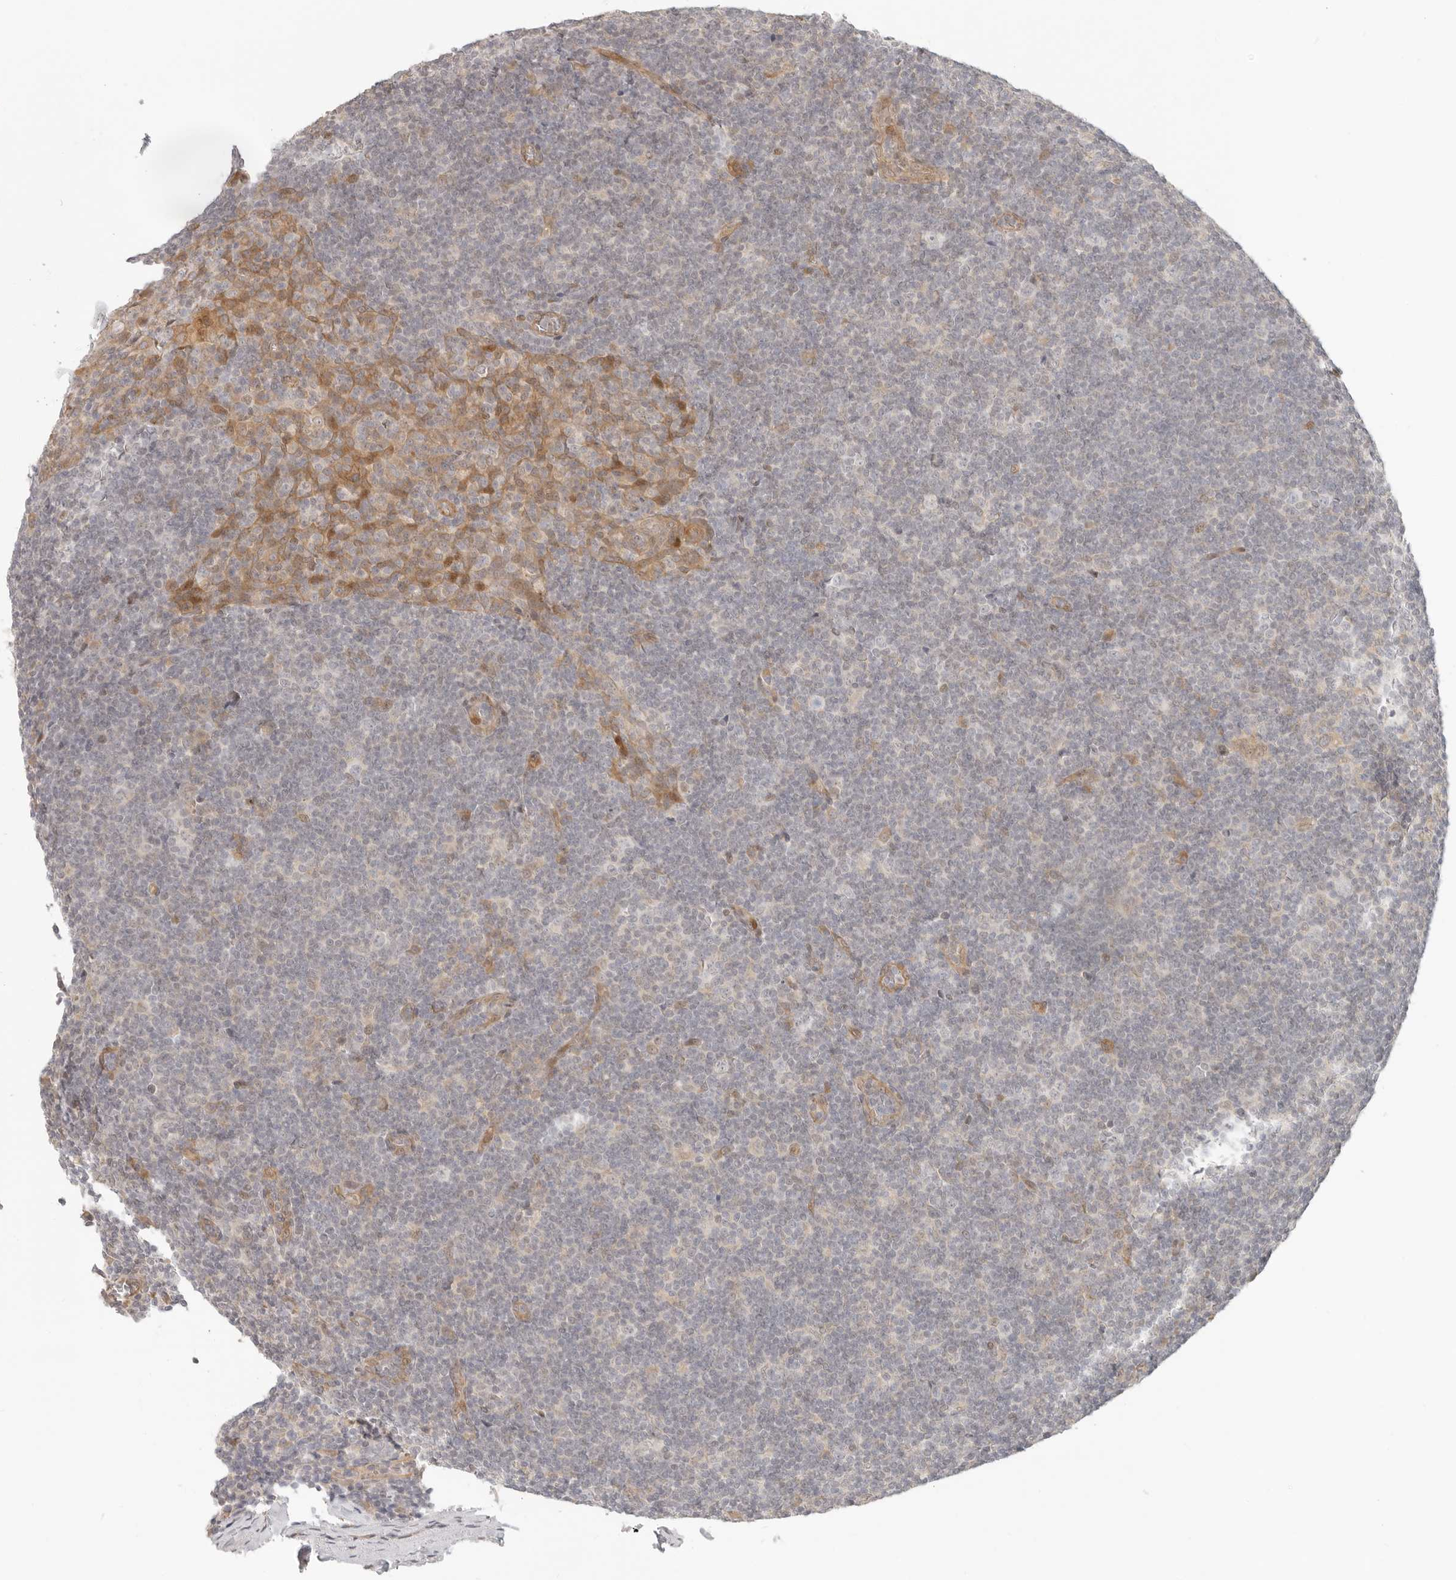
{"staining": {"intensity": "negative", "quantity": "none", "location": "none"}, "tissue": "tonsil", "cell_type": "Germinal center cells", "image_type": "normal", "snomed": [{"axis": "morphology", "description": "Normal tissue, NOS"}, {"axis": "topography", "description": "Tonsil"}], "caption": "IHC of benign human tonsil demonstrates no expression in germinal center cells. (DAB immunohistochemistry (IHC) visualized using brightfield microscopy, high magnification).", "gene": "TUFT1", "patient": {"sex": "male", "age": 37}}